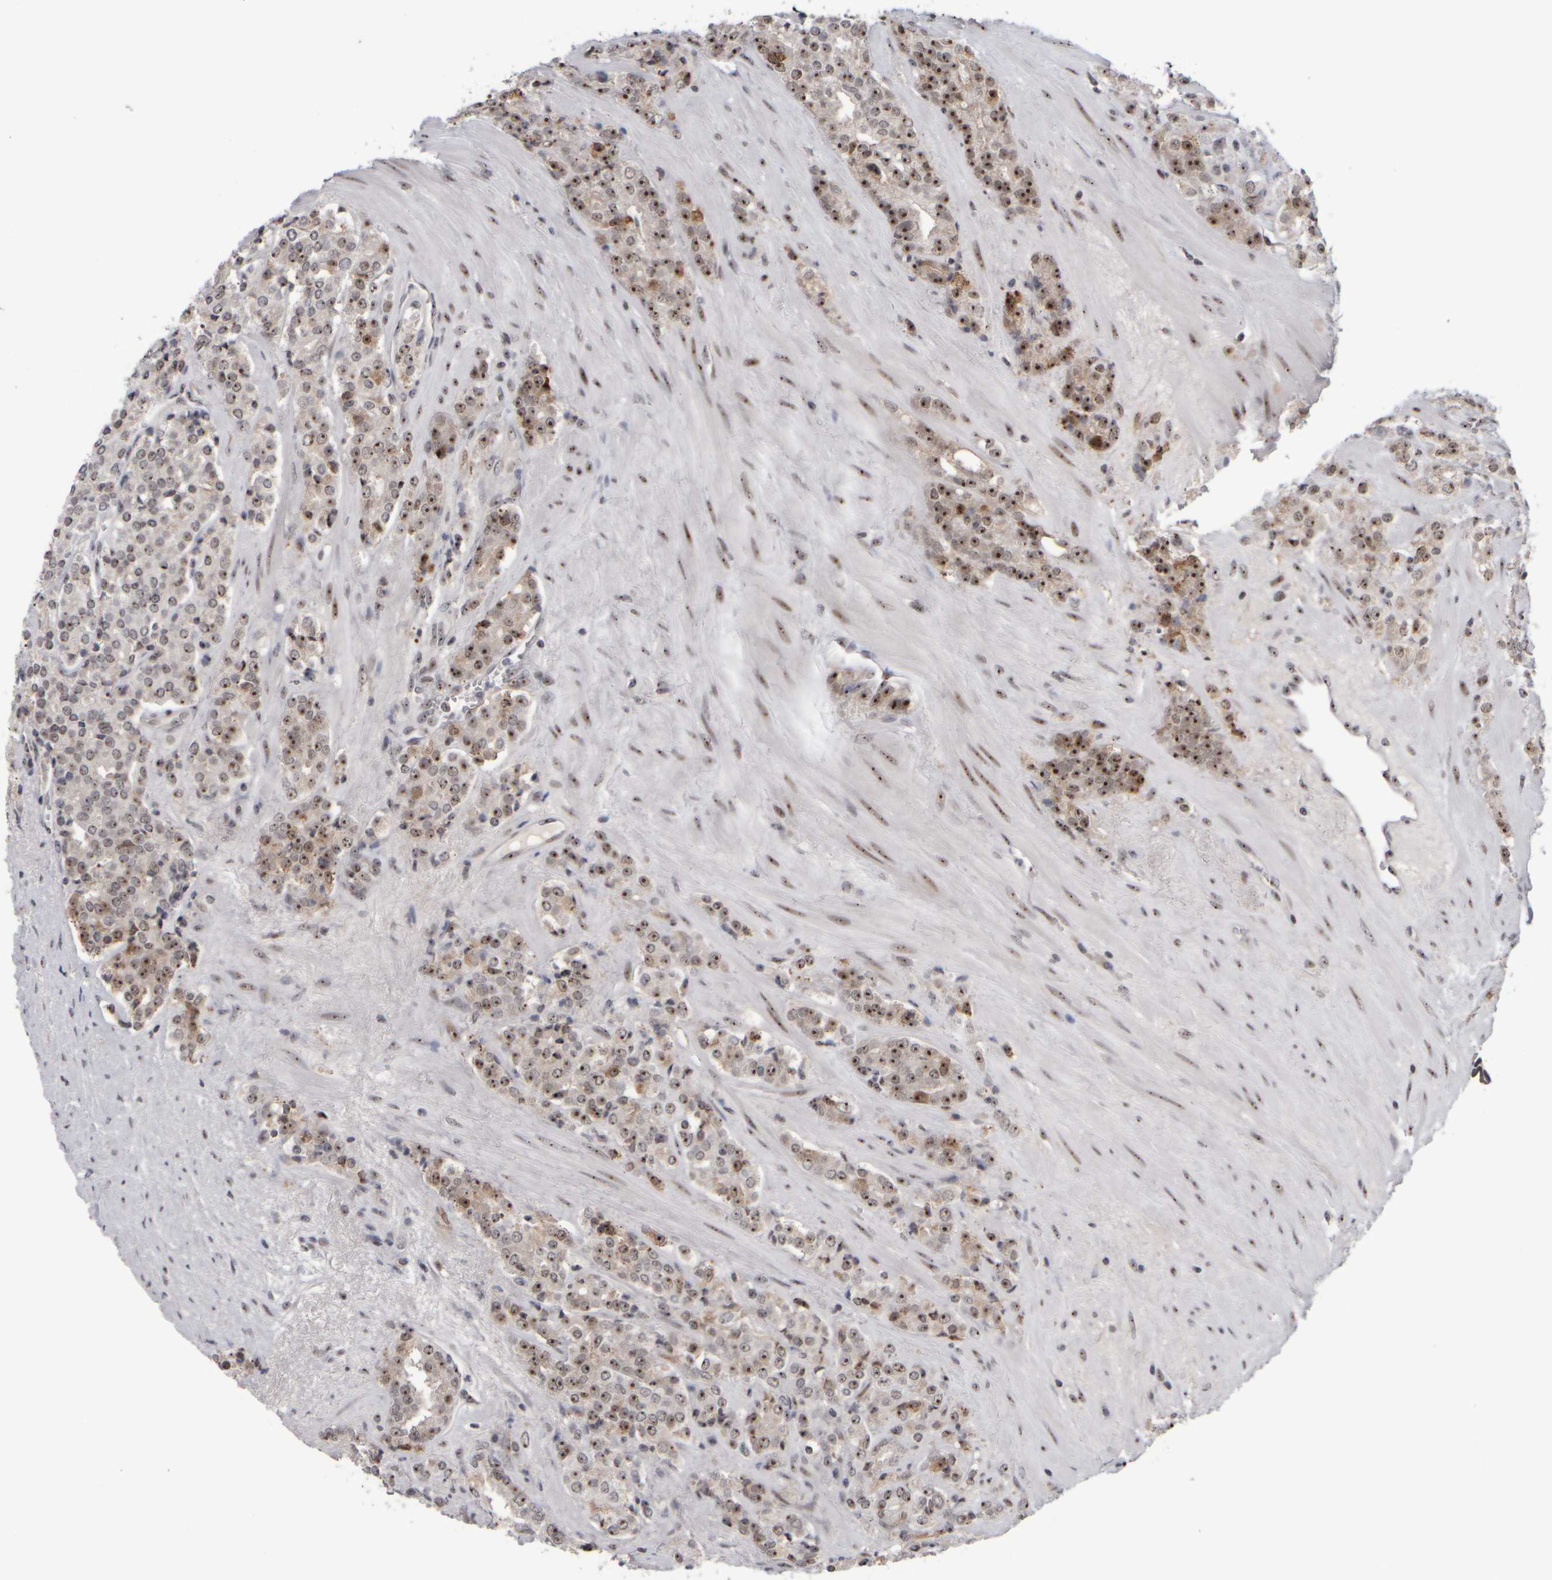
{"staining": {"intensity": "moderate", "quantity": ">75%", "location": "nuclear"}, "tissue": "prostate cancer", "cell_type": "Tumor cells", "image_type": "cancer", "snomed": [{"axis": "morphology", "description": "Adenocarcinoma, High grade"}, {"axis": "topography", "description": "Prostate"}], "caption": "This is an image of immunohistochemistry (IHC) staining of prostate adenocarcinoma (high-grade), which shows moderate staining in the nuclear of tumor cells.", "gene": "SURF6", "patient": {"sex": "male", "age": 71}}